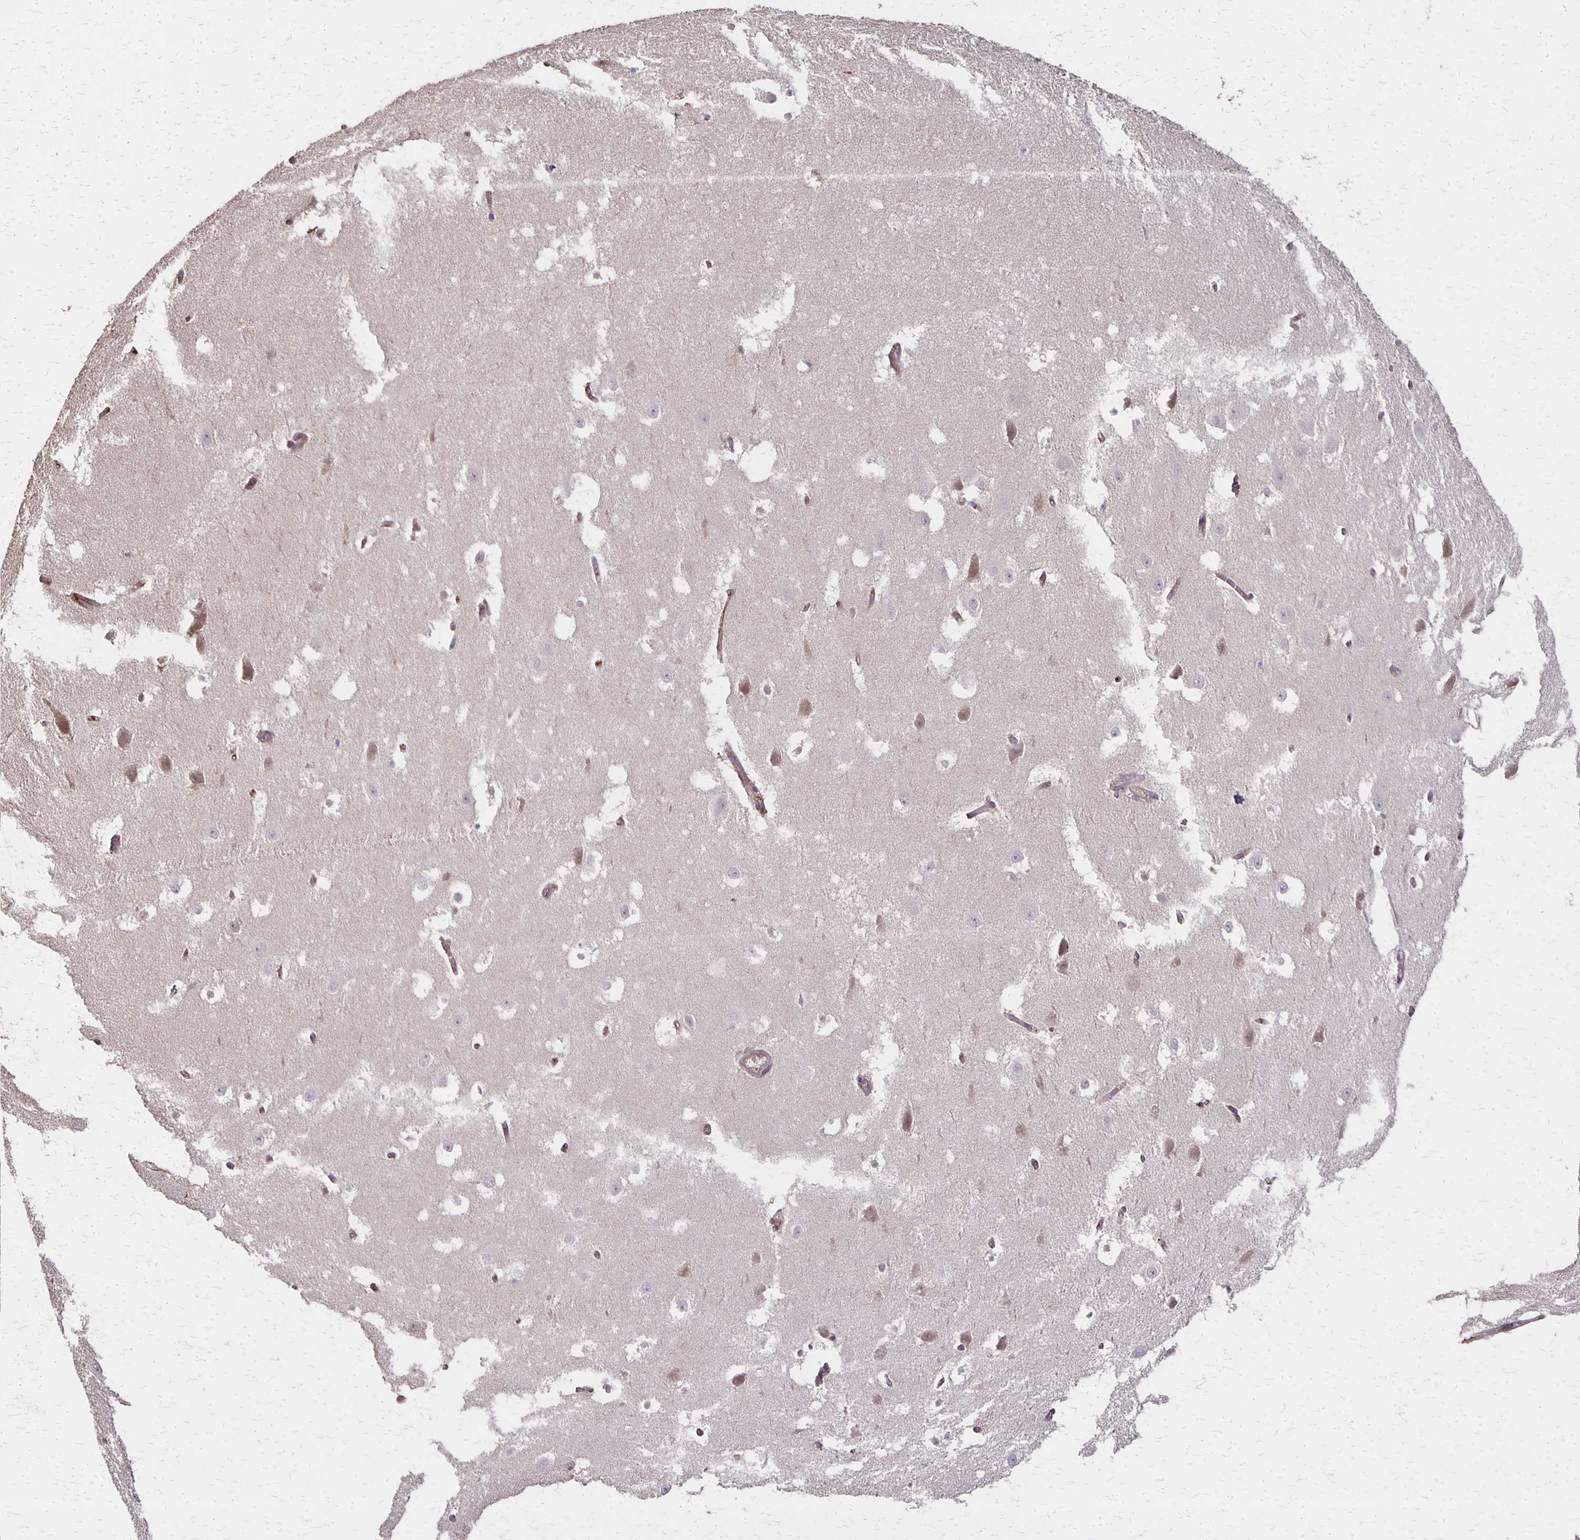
{"staining": {"intensity": "negative", "quantity": "none", "location": "none"}, "tissue": "hippocampus", "cell_type": "Glial cells", "image_type": "normal", "snomed": [{"axis": "morphology", "description": "Normal tissue, NOS"}, {"axis": "topography", "description": "Hippocampus"}], "caption": "An image of human hippocampus is negative for staining in glial cells. (Immunohistochemistry, brightfield microscopy, high magnification).", "gene": "PROM2", "patient": {"sex": "female", "age": 52}}